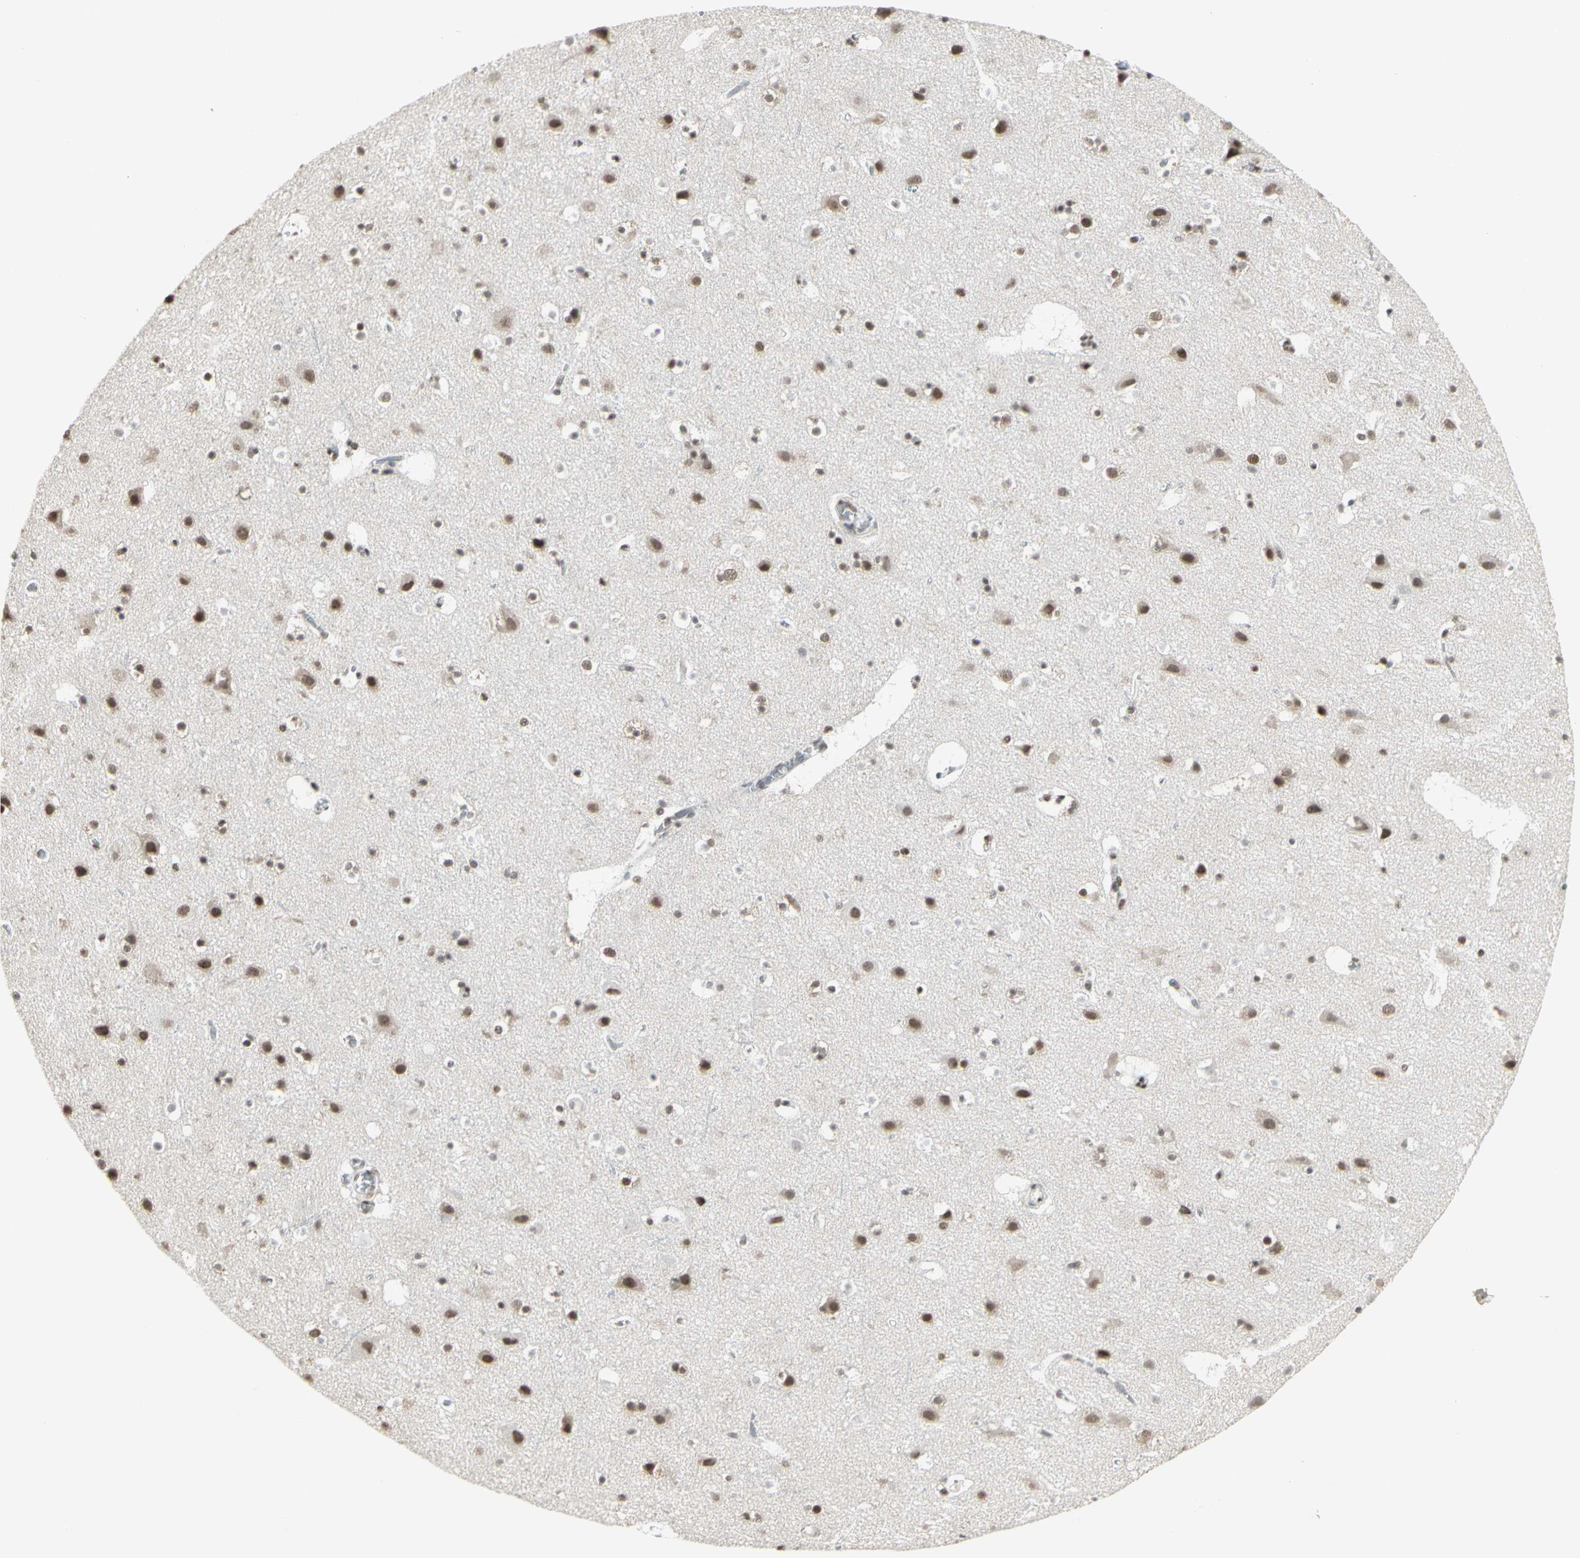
{"staining": {"intensity": "moderate", "quantity": ">75%", "location": "nuclear"}, "tissue": "cerebral cortex", "cell_type": "Endothelial cells", "image_type": "normal", "snomed": [{"axis": "morphology", "description": "Normal tissue, NOS"}, {"axis": "topography", "description": "Cerebral cortex"}], "caption": "Endothelial cells display moderate nuclear expression in about >75% of cells in unremarkable cerebral cortex. (DAB = brown stain, brightfield microscopy at high magnification).", "gene": "TRIM28", "patient": {"sex": "male", "age": 45}}